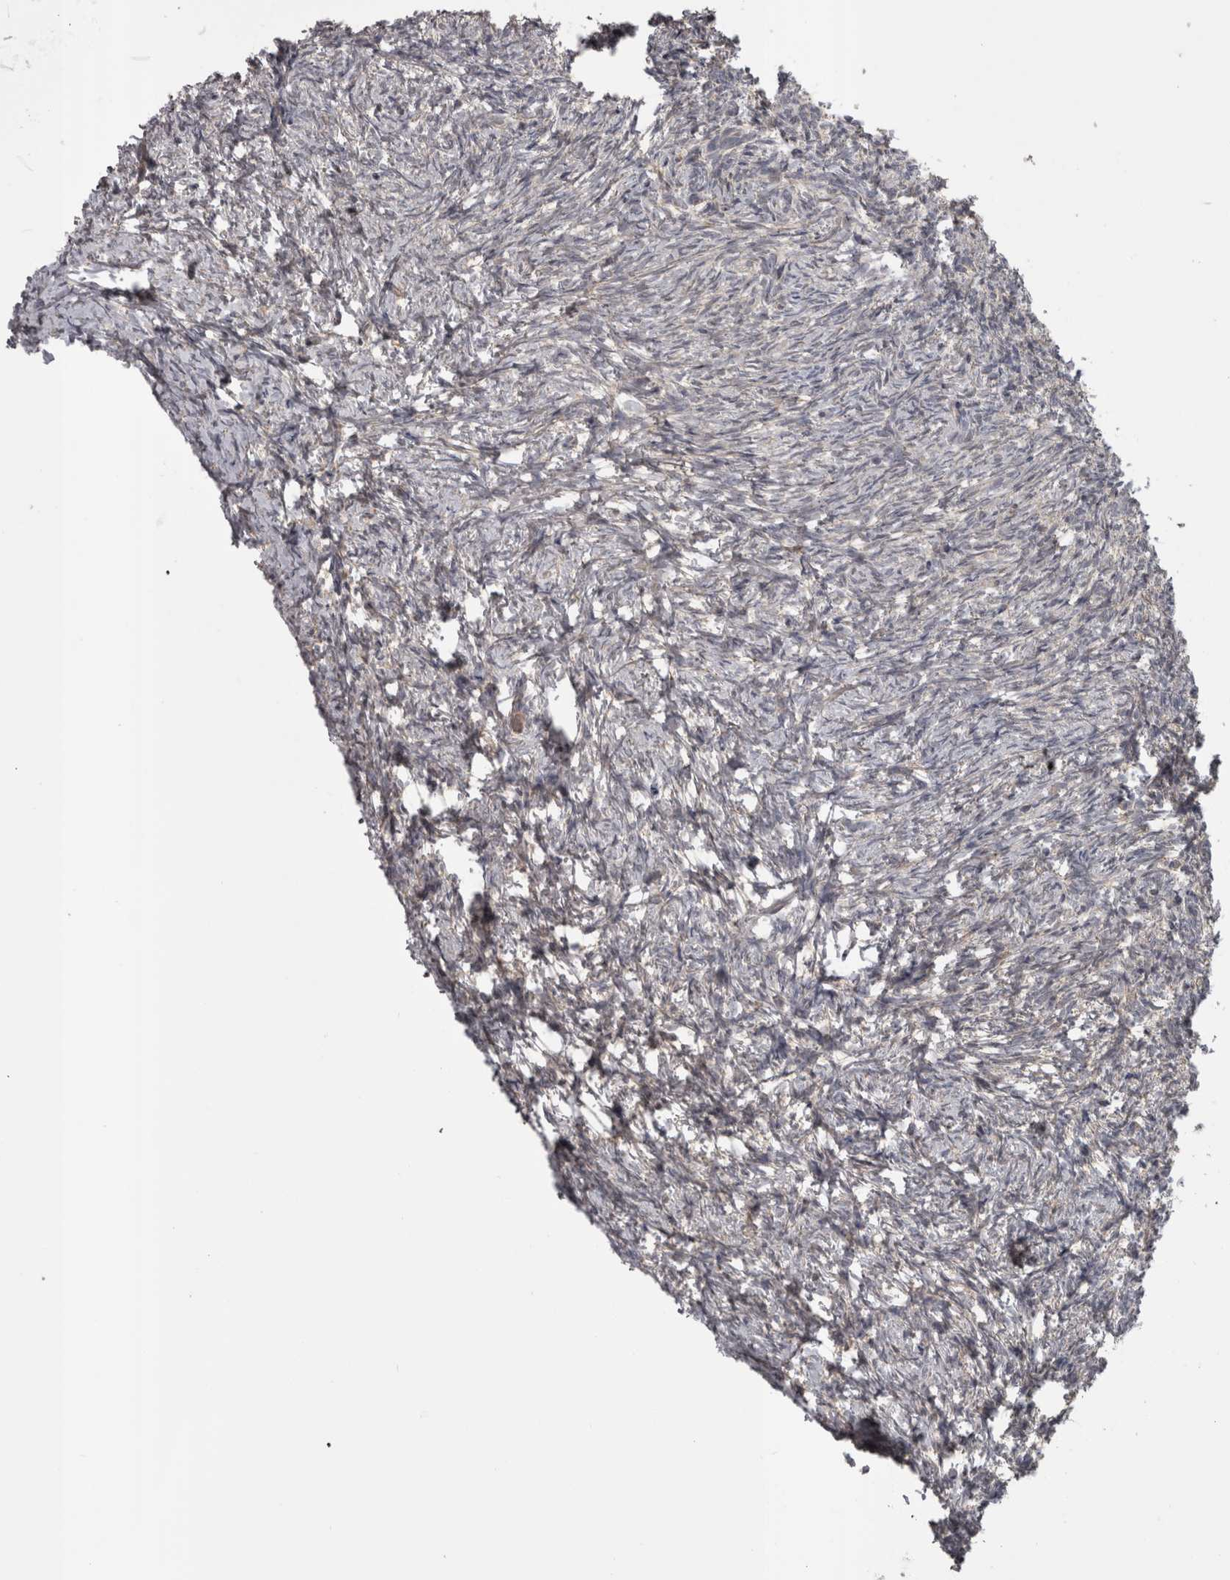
{"staining": {"intensity": "strong", "quantity": ">75%", "location": "cytoplasmic/membranous"}, "tissue": "ovary", "cell_type": "Follicle cells", "image_type": "normal", "snomed": [{"axis": "morphology", "description": "Normal tissue, NOS"}, {"axis": "topography", "description": "Ovary"}], "caption": "Immunohistochemistry (IHC) (DAB) staining of benign human ovary displays strong cytoplasmic/membranous protein staining in about >75% of follicle cells. (DAB IHC with brightfield microscopy, high magnification).", "gene": "SLCO5A1", "patient": {"sex": "female", "age": 41}}